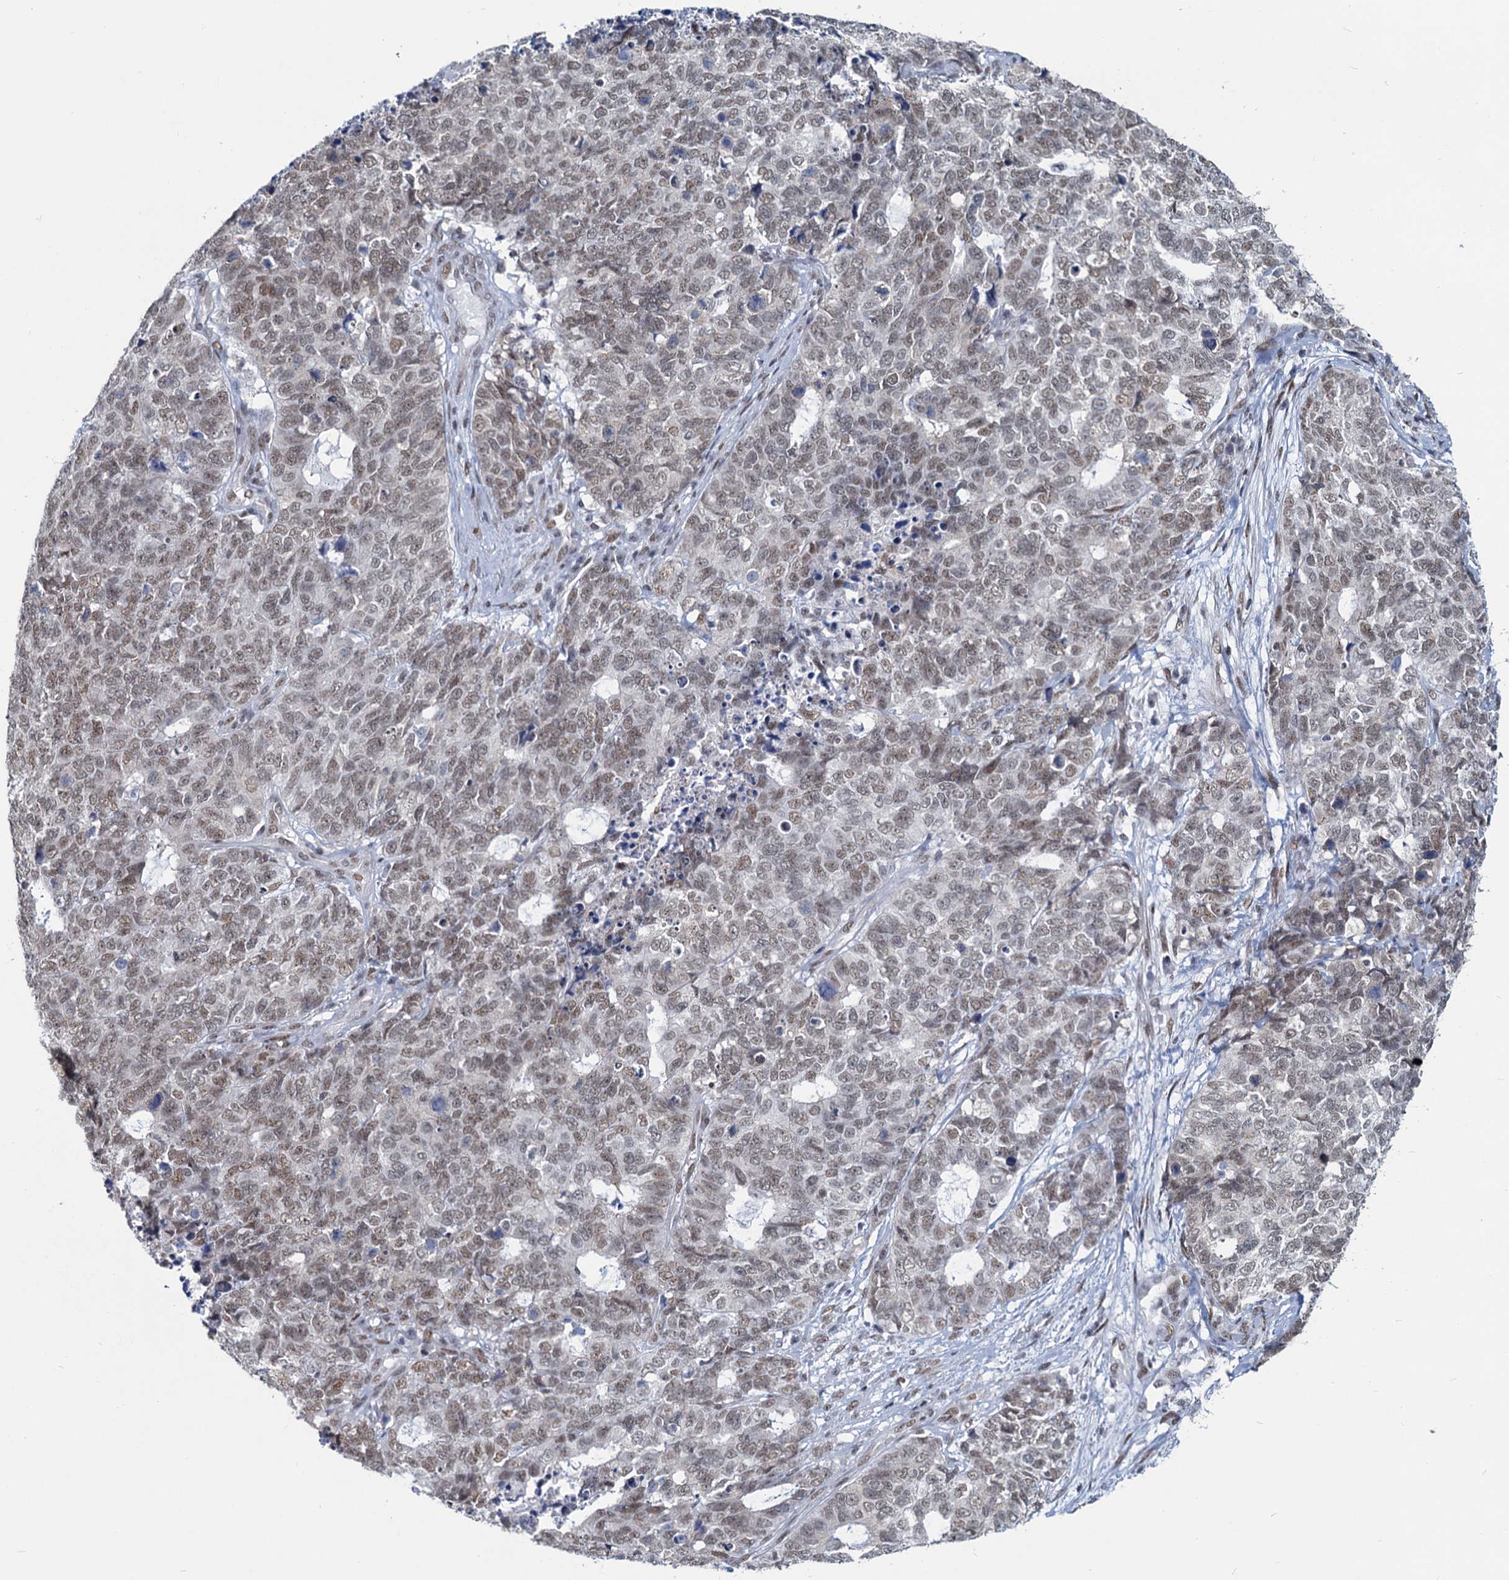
{"staining": {"intensity": "weak", "quantity": ">75%", "location": "nuclear"}, "tissue": "cervical cancer", "cell_type": "Tumor cells", "image_type": "cancer", "snomed": [{"axis": "morphology", "description": "Squamous cell carcinoma, NOS"}, {"axis": "topography", "description": "Cervix"}], "caption": "Approximately >75% of tumor cells in squamous cell carcinoma (cervical) display weak nuclear protein staining as visualized by brown immunohistochemical staining.", "gene": "METTL14", "patient": {"sex": "female", "age": 63}}